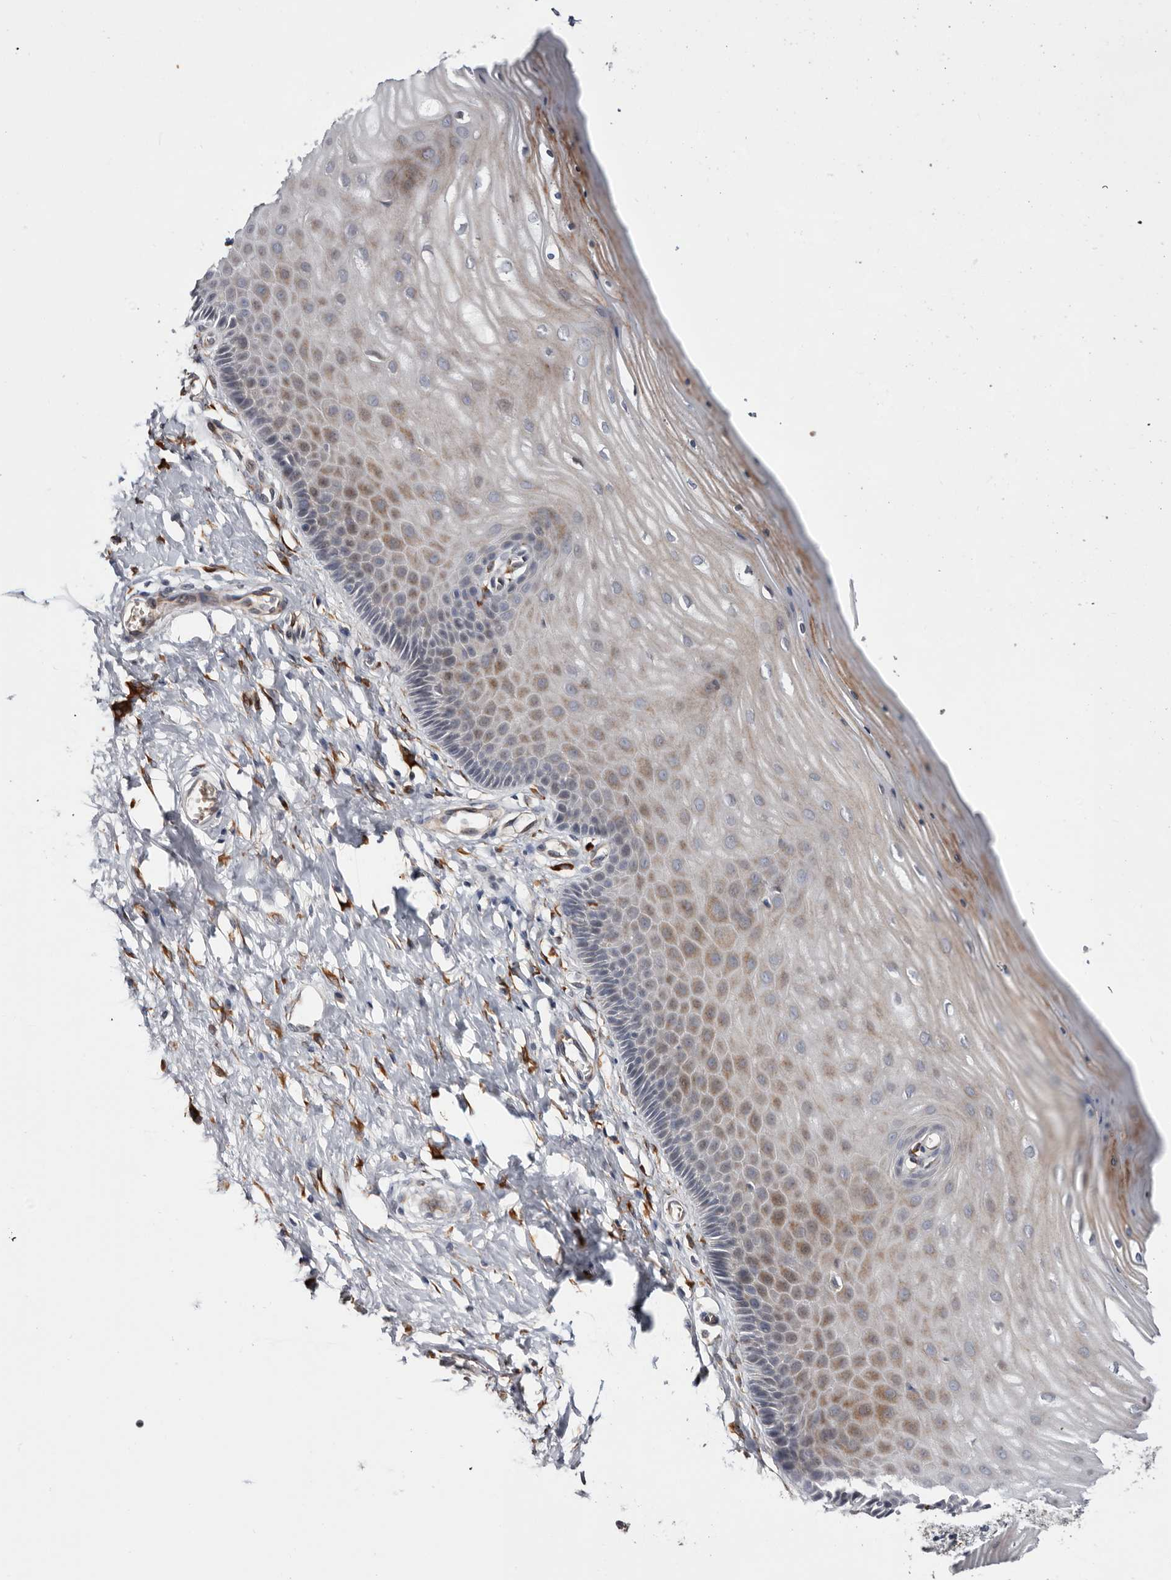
{"staining": {"intensity": "negative", "quantity": "none", "location": "none"}, "tissue": "cervix", "cell_type": "Glandular cells", "image_type": "normal", "snomed": [{"axis": "morphology", "description": "Normal tissue, NOS"}, {"axis": "topography", "description": "Cervix"}], "caption": "This image is of benign cervix stained with immunohistochemistry to label a protein in brown with the nuclei are counter-stained blue. There is no positivity in glandular cells.", "gene": "USH1C", "patient": {"sex": "female", "age": 55}}